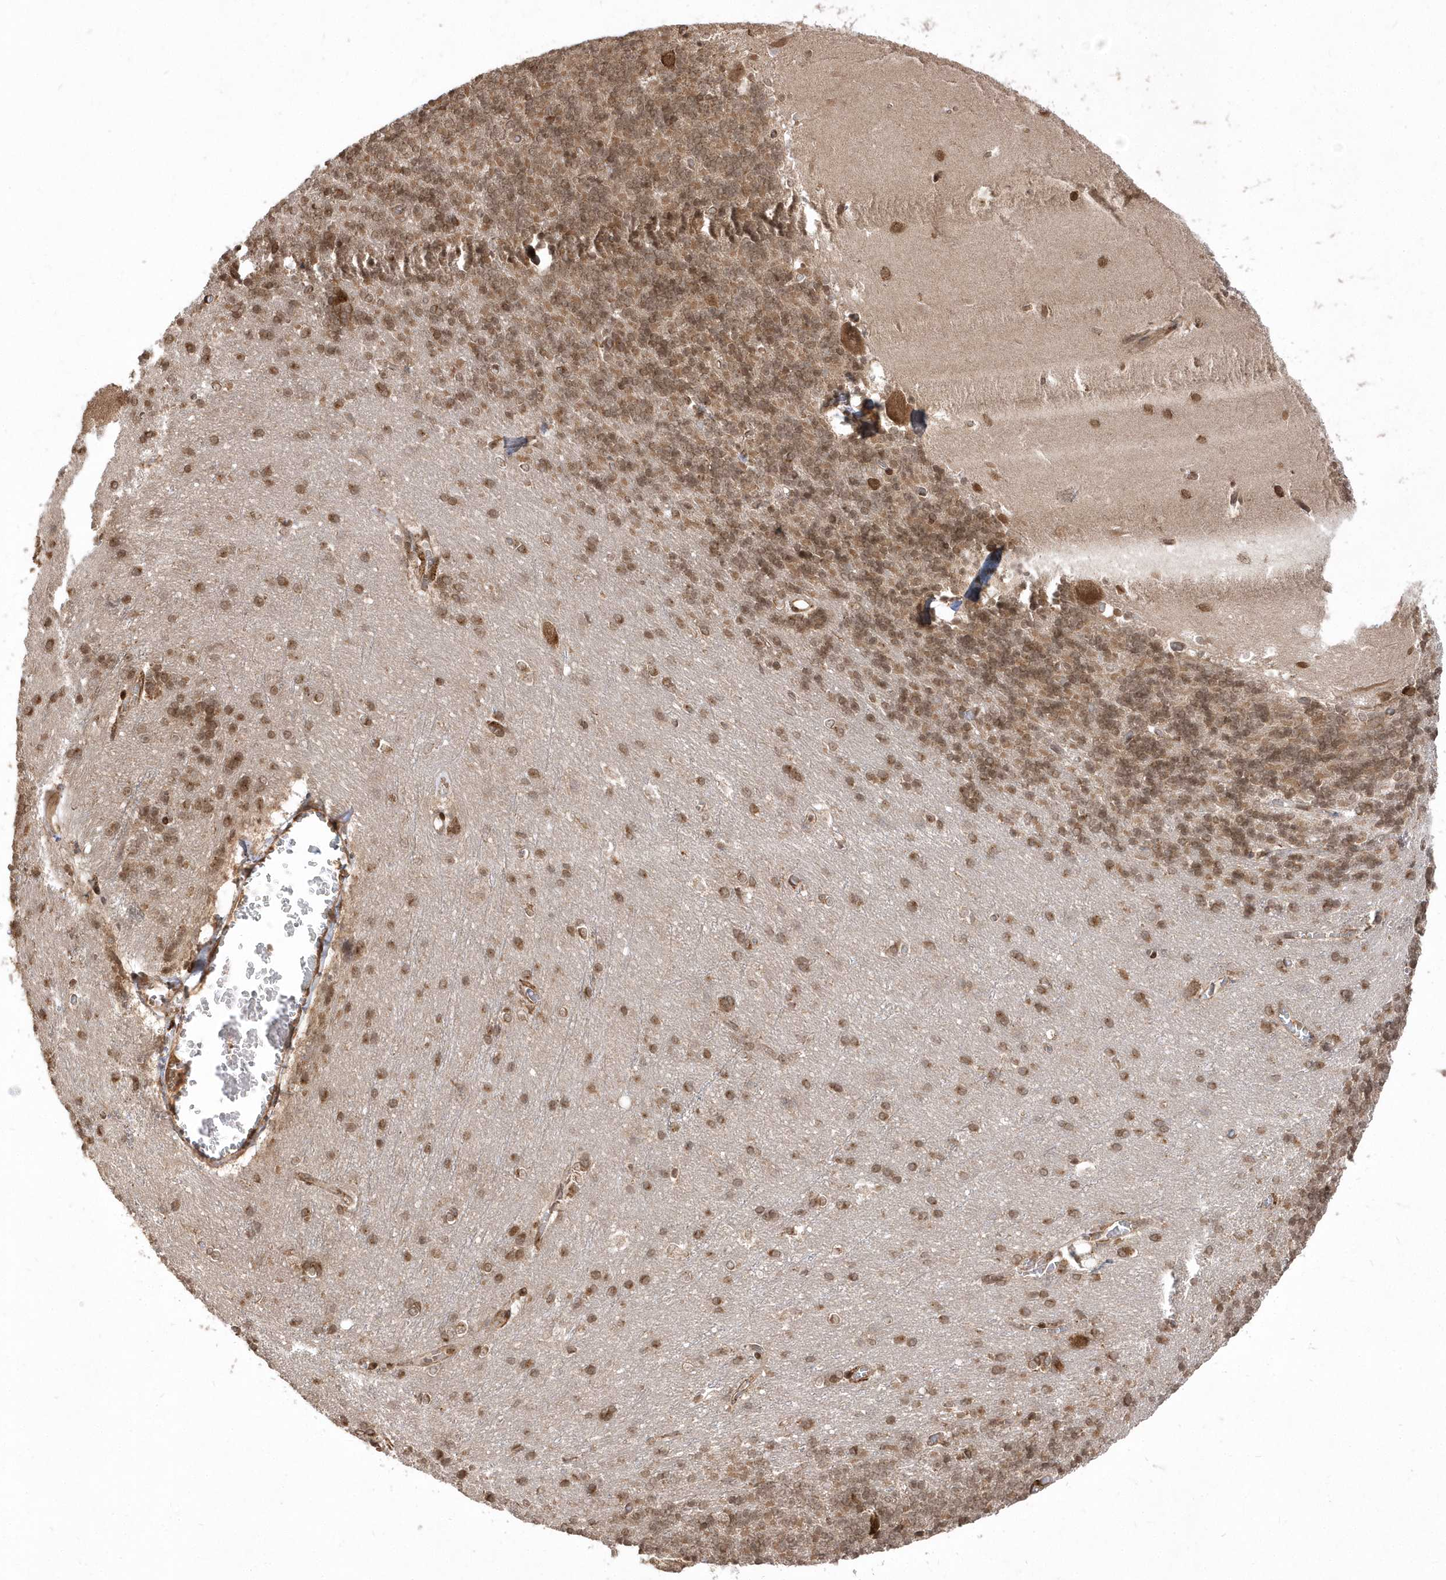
{"staining": {"intensity": "moderate", "quantity": ">75%", "location": "nuclear"}, "tissue": "cerebellum", "cell_type": "Cells in granular layer", "image_type": "normal", "snomed": [{"axis": "morphology", "description": "Normal tissue, NOS"}, {"axis": "topography", "description": "Cerebellum"}], "caption": "Cerebellum was stained to show a protein in brown. There is medium levels of moderate nuclear expression in approximately >75% of cells in granular layer.", "gene": "EPC2", "patient": {"sex": "male", "age": 37}}